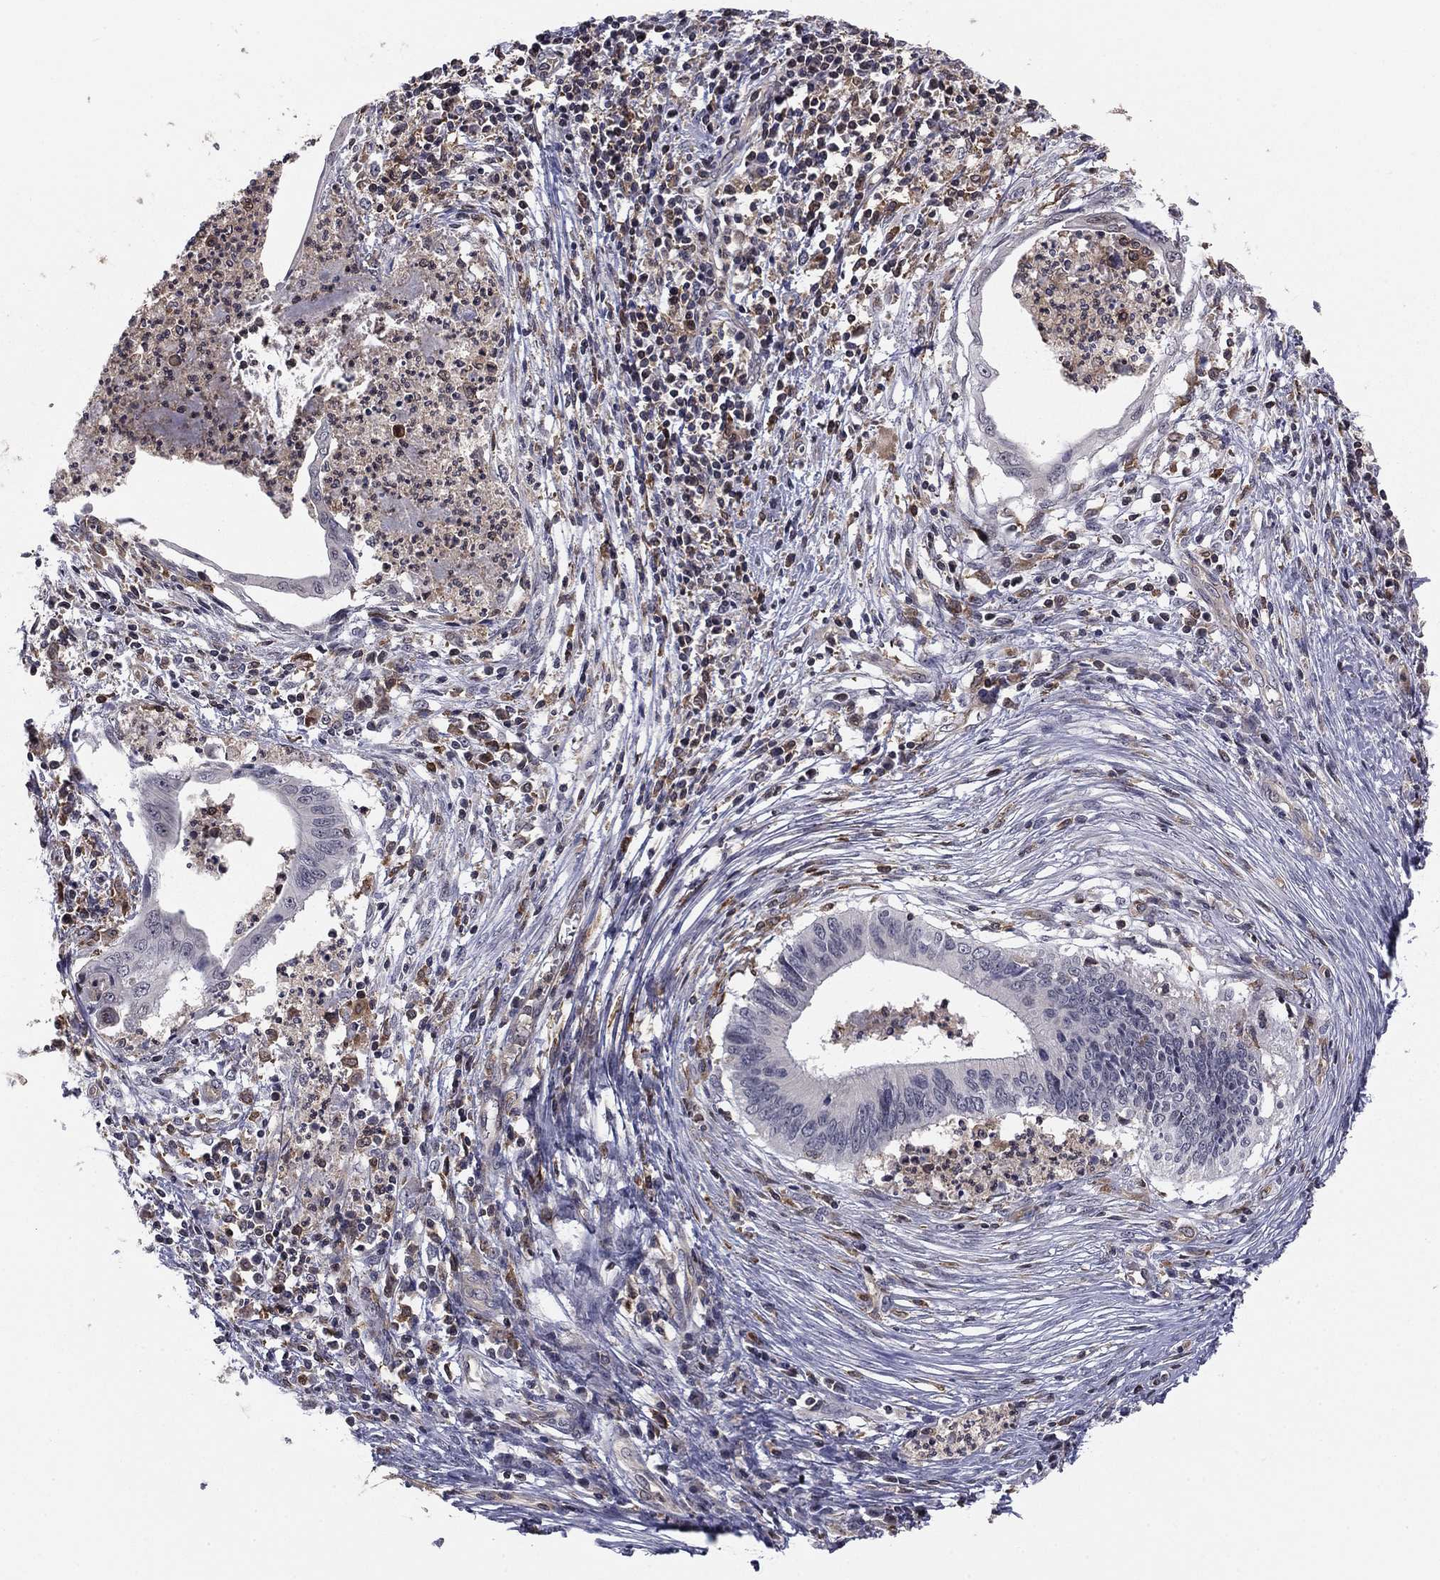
{"staining": {"intensity": "negative", "quantity": "none", "location": "none"}, "tissue": "cervical cancer", "cell_type": "Tumor cells", "image_type": "cancer", "snomed": [{"axis": "morphology", "description": "Adenocarcinoma, NOS"}, {"axis": "topography", "description": "Cervix"}], "caption": "A high-resolution image shows IHC staining of cervical cancer (adenocarcinoma), which demonstrates no significant expression in tumor cells.", "gene": "PLCB2", "patient": {"sex": "female", "age": 42}}